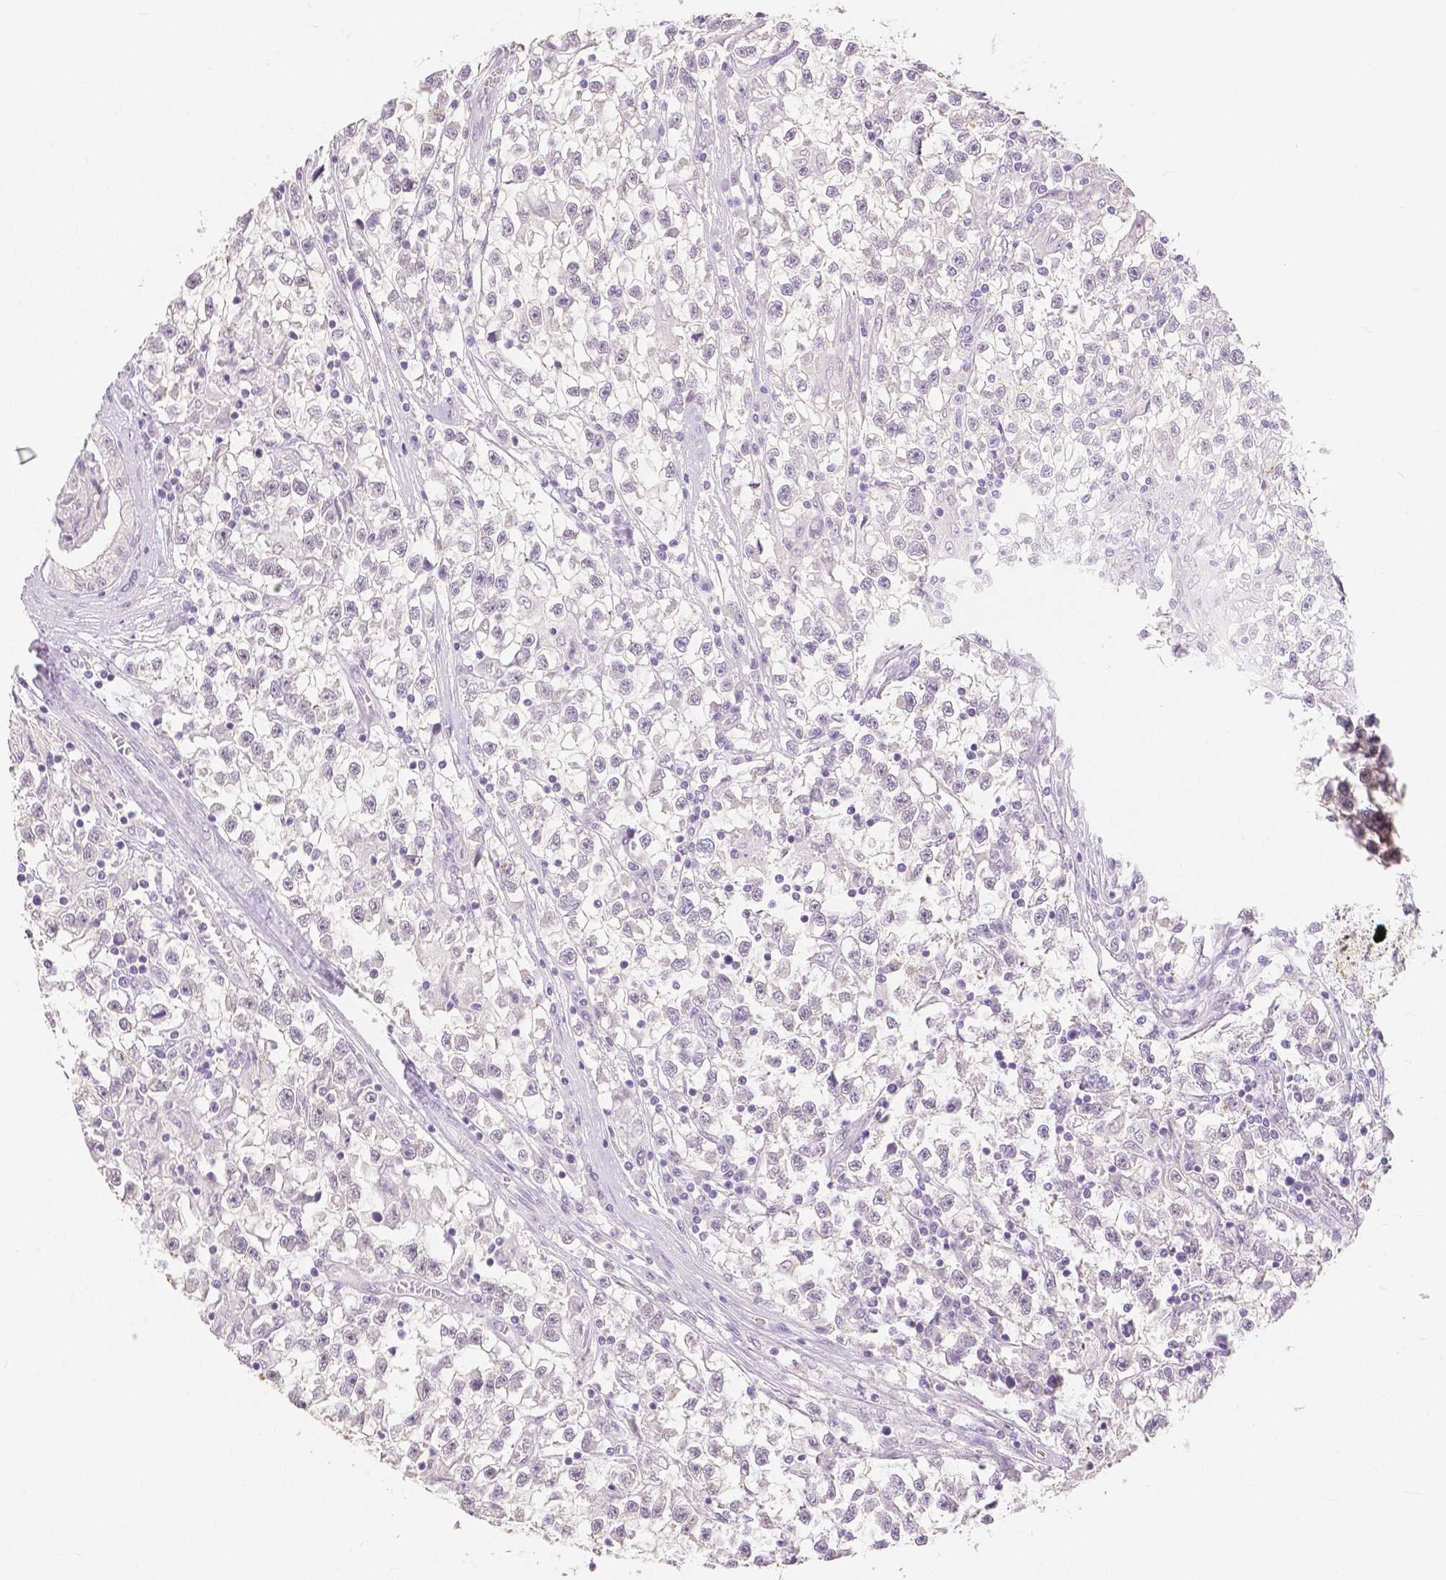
{"staining": {"intensity": "negative", "quantity": "none", "location": "none"}, "tissue": "testis cancer", "cell_type": "Tumor cells", "image_type": "cancer", "snomed": [{"axis": "morphology", "description": "Seminoma, NOS"}, {"axis": "topography", "description": "Testis"}], "caption": "This is an immunohistochemistry (IHC) micrograph of testis cancer. There is no positivity in tumor cells.", "gene": "OCLN", "patient": {"sex": "male", "age": 31}}